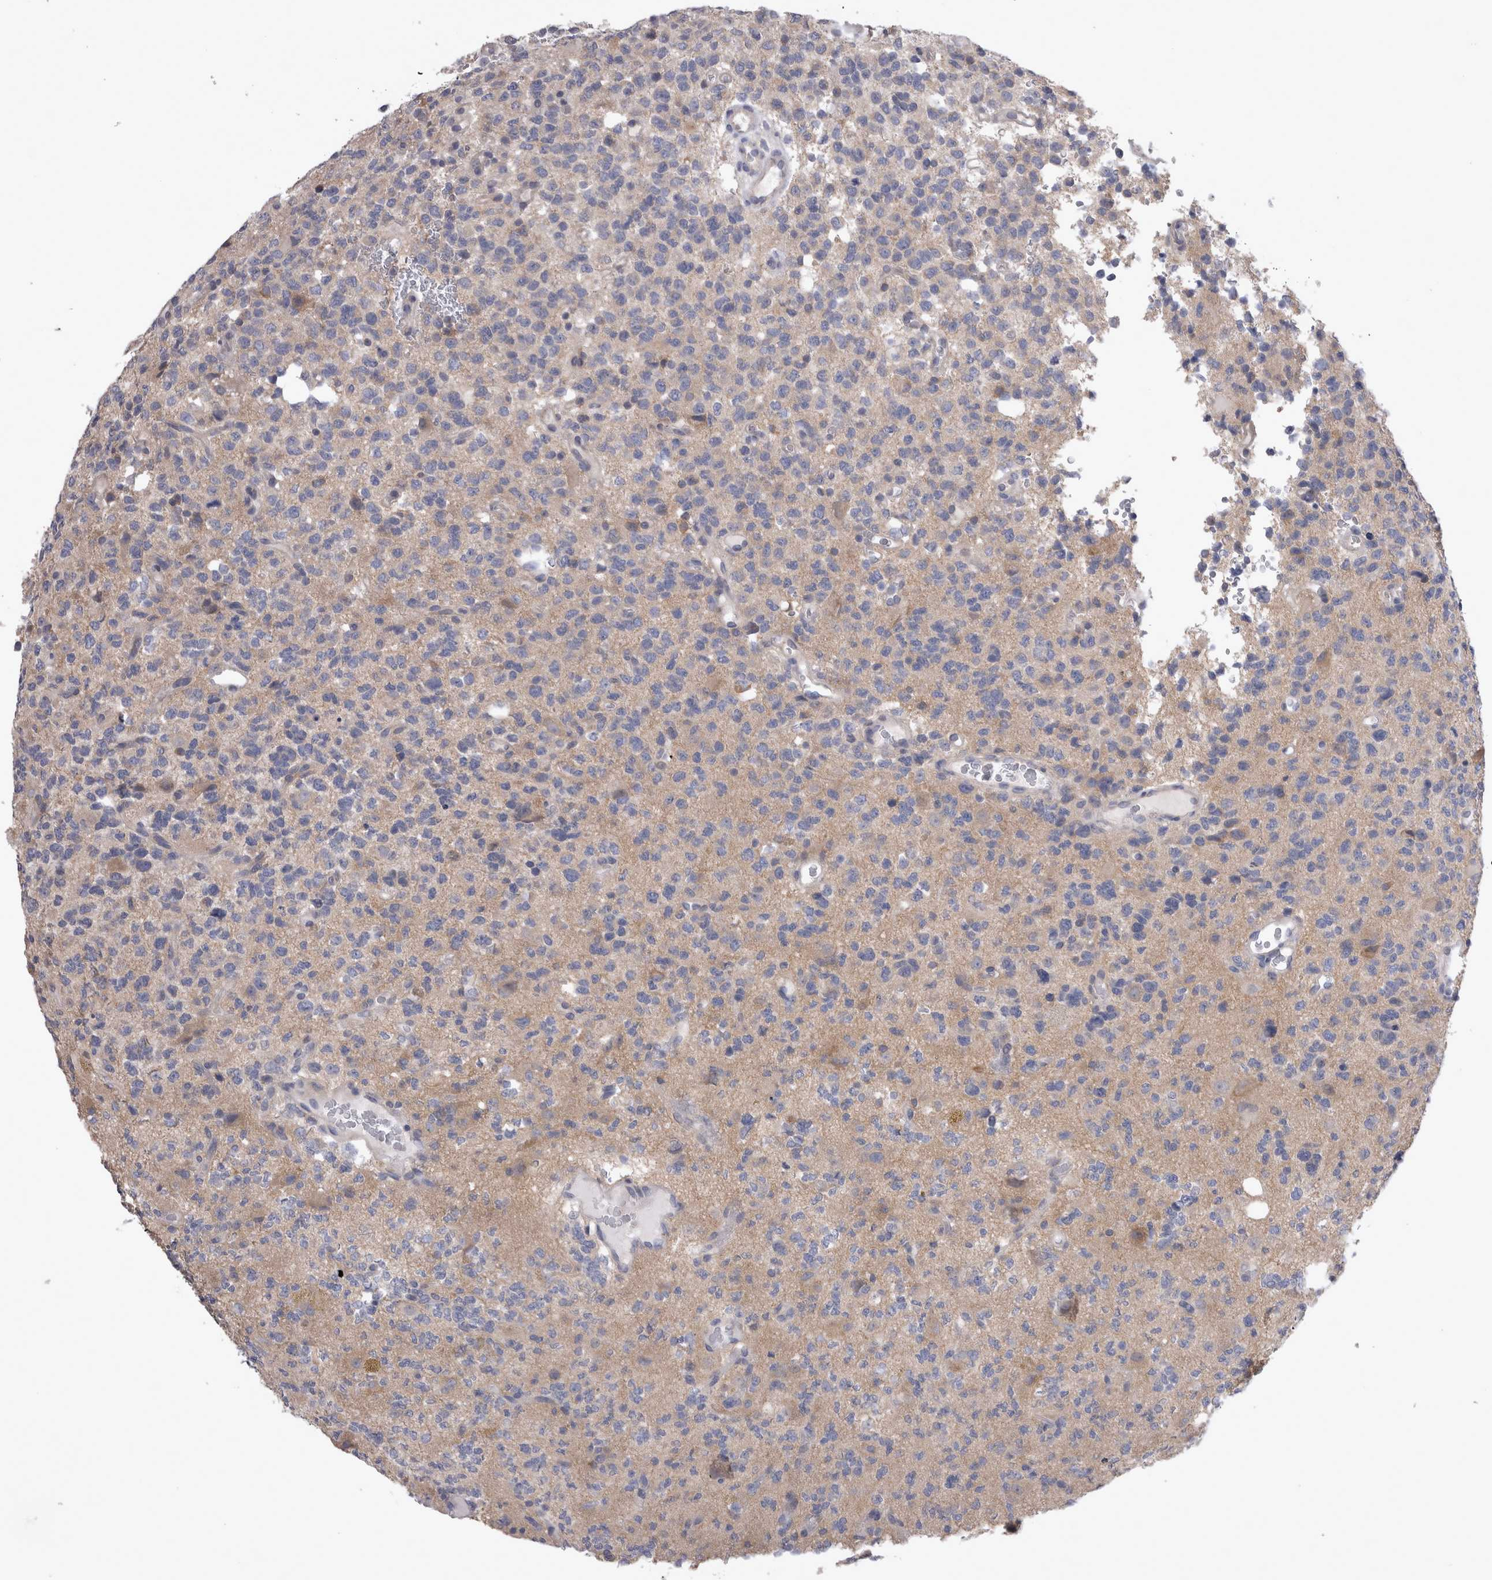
{"staining": {"intensity": "weak", "quantity": "<25%", "location": "cytoplasmic/membranous"}, "tissue": "glioma", "cell_type": "Tumor cells", "image_type": "cancer", "snomed": [{"axis": "morphology", "description": "Glioma, malignant, High grade"}, {"axis": "topography", "description": "Brain"}], "caption": "The histopathology image shows no significant staining in tumor cells of high-grade glioma (malignant).", "gene": "LRRC40", "patient": {"sex": "female", "age": 62}}